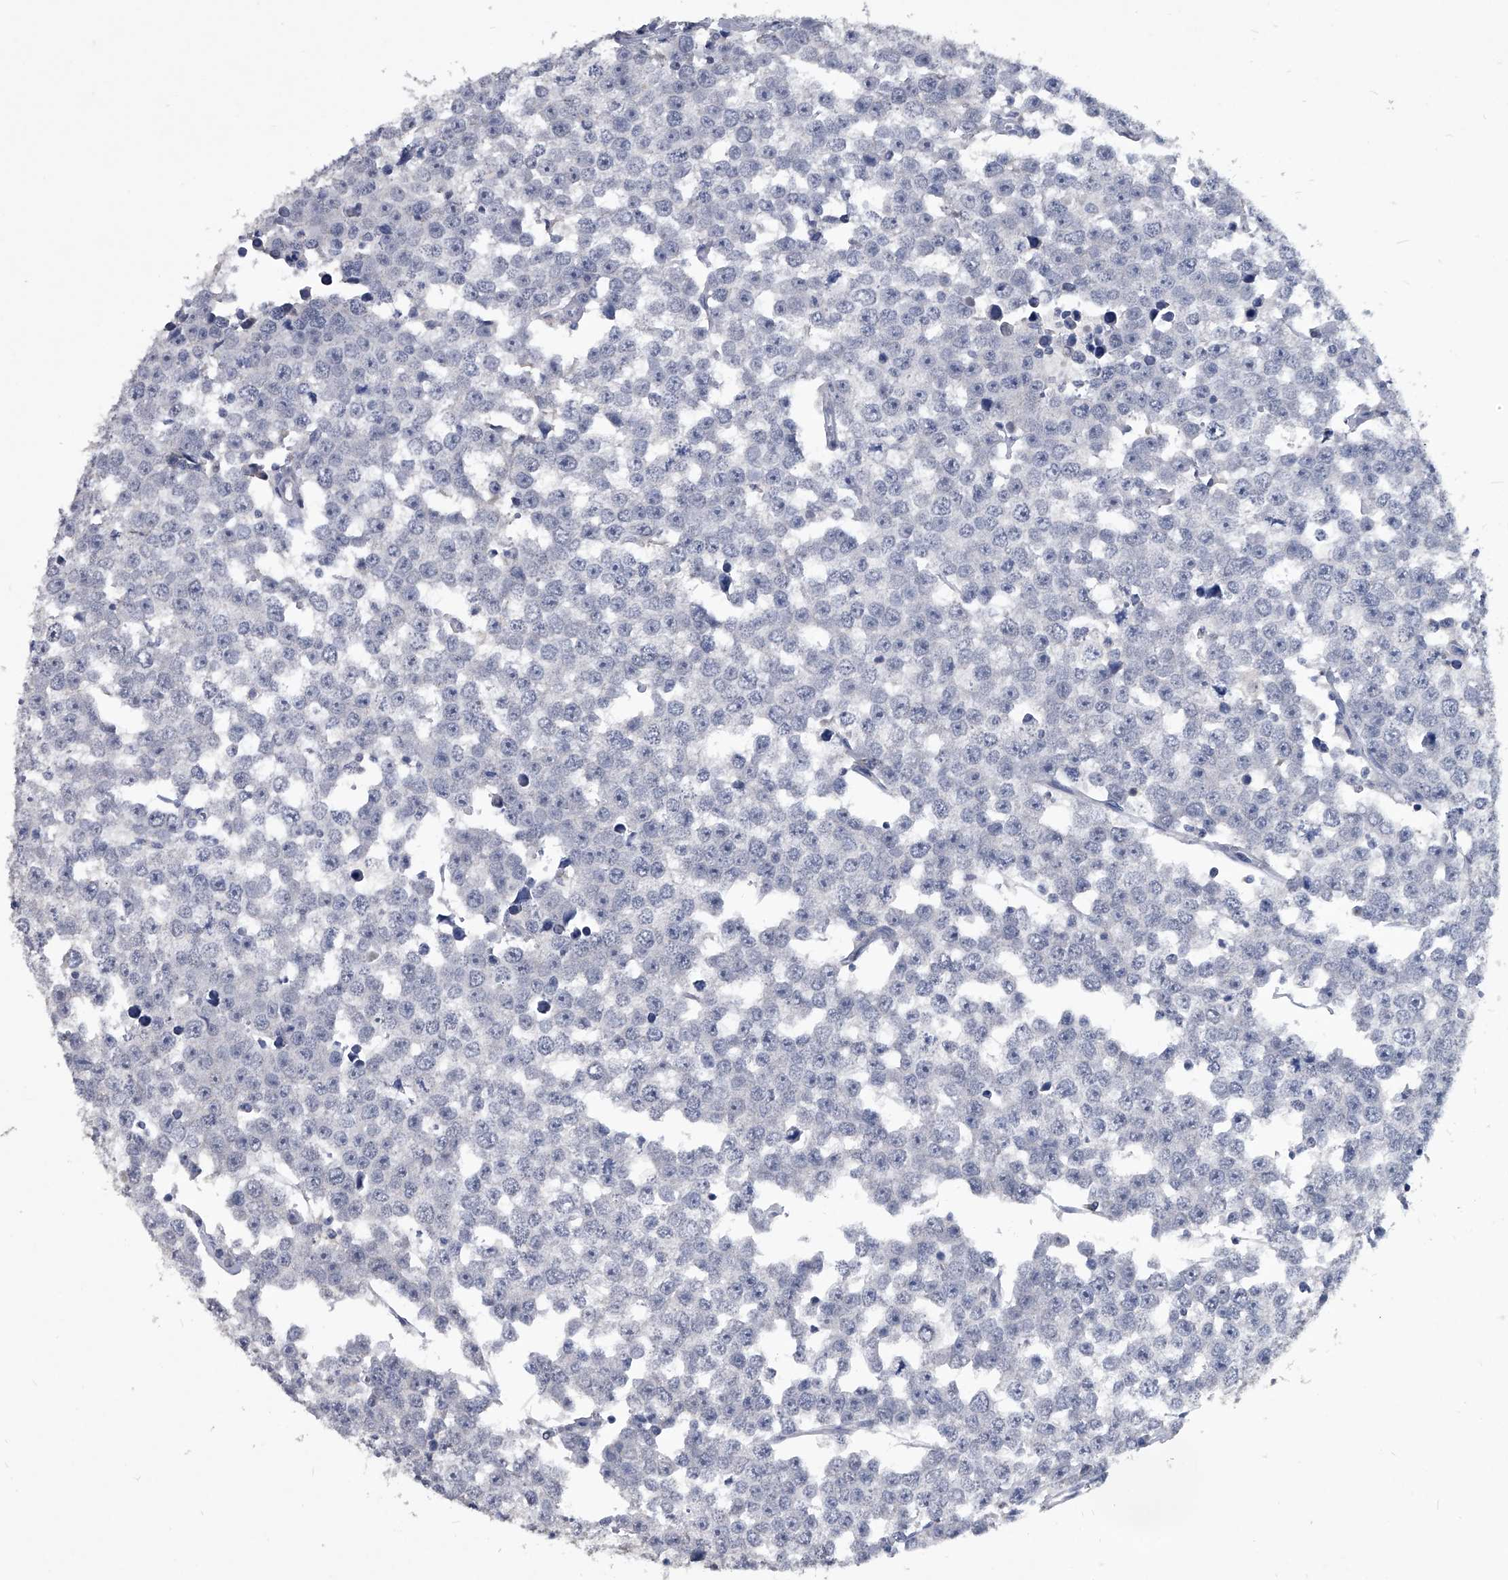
{"staining": {"intensity": "negative", "quantity": "none", "location": "none"}, "tissue": "testis cancer", "cell_type": "Tumor cells", "image_type": "cancer", "snomed": [{"axis": "morphology", "description": "Seminoma, NOS"}, {"axis": "morphology", "description": "Carcinoma, Embryonal, NOS"}, {"axis": "topography", "description": "Testis"}], "caption": "Immunohistochemistry (IHC) histopathology image of neoplastic tissue: testis cancer stained with DAB exhibits no significant protein expression in tumor cells. (DAB (3,3'-diaminobenzidine) immunohistochemistry (IHC) with hematoxylin counter stain).", "gene": "BCAS1", "patient": {"sex": "male", "age": 52}}